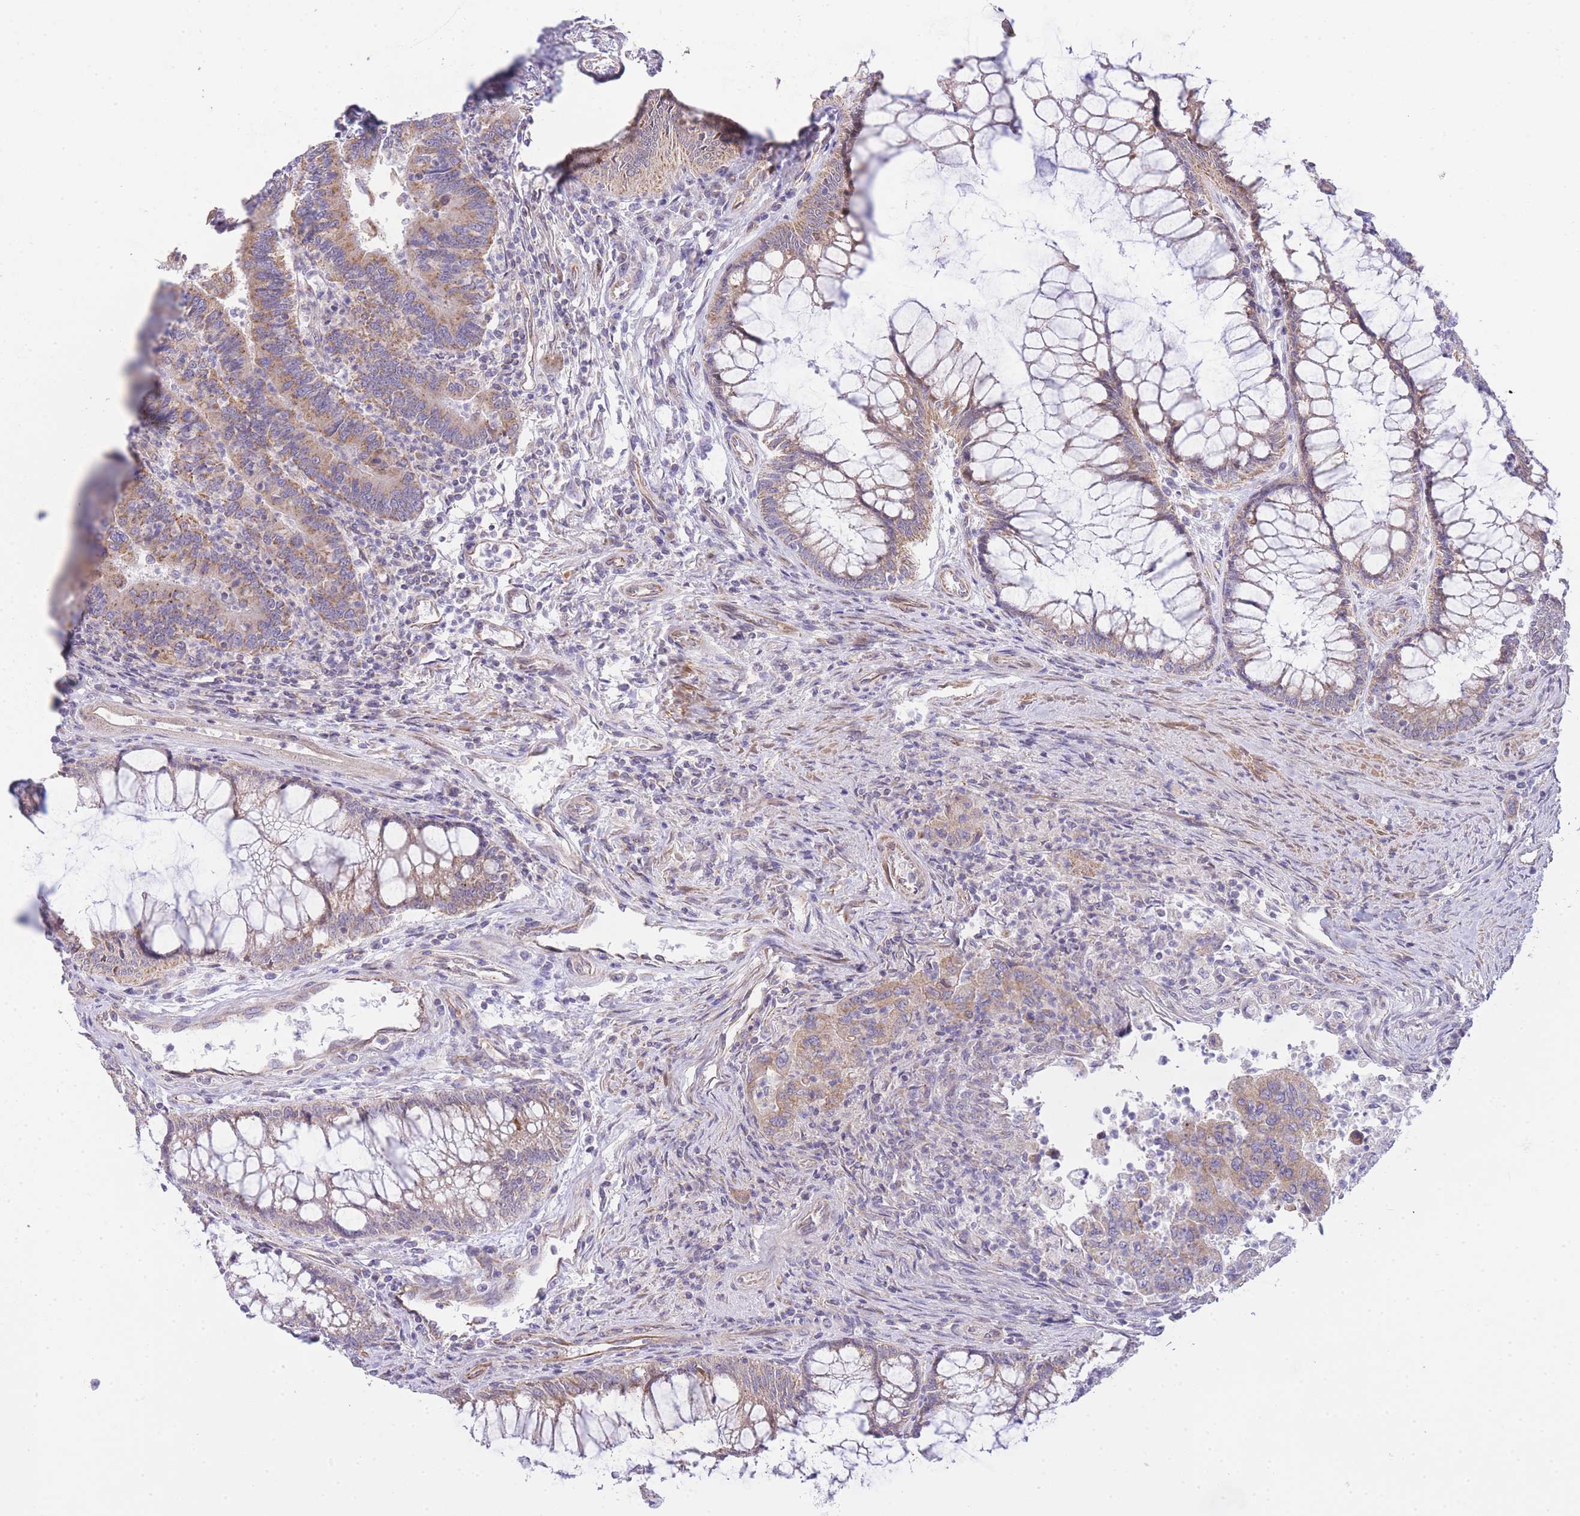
{"staining": {"intensity": "moderate", "quantity": ">75%", "location": "cytoplasmic/membranous"}, "tissue": "colorectal cancer", "cell_type": "Tumor cells", "image_type": "cancer", "snomed": [{"axis": "morphology", "description": "Adenocarcinoma, NOS"}, {"axis": "topography", "description": "Colon"}], "caption": "Protein staining of colorectal cancer (adenocarcinoma) tissue reveals moderate cytoplasmic/membranous staining in approximately >75% of tumor cells.", "gene": "CTBP1", "patient": {"sex": "female", "age": 67}}